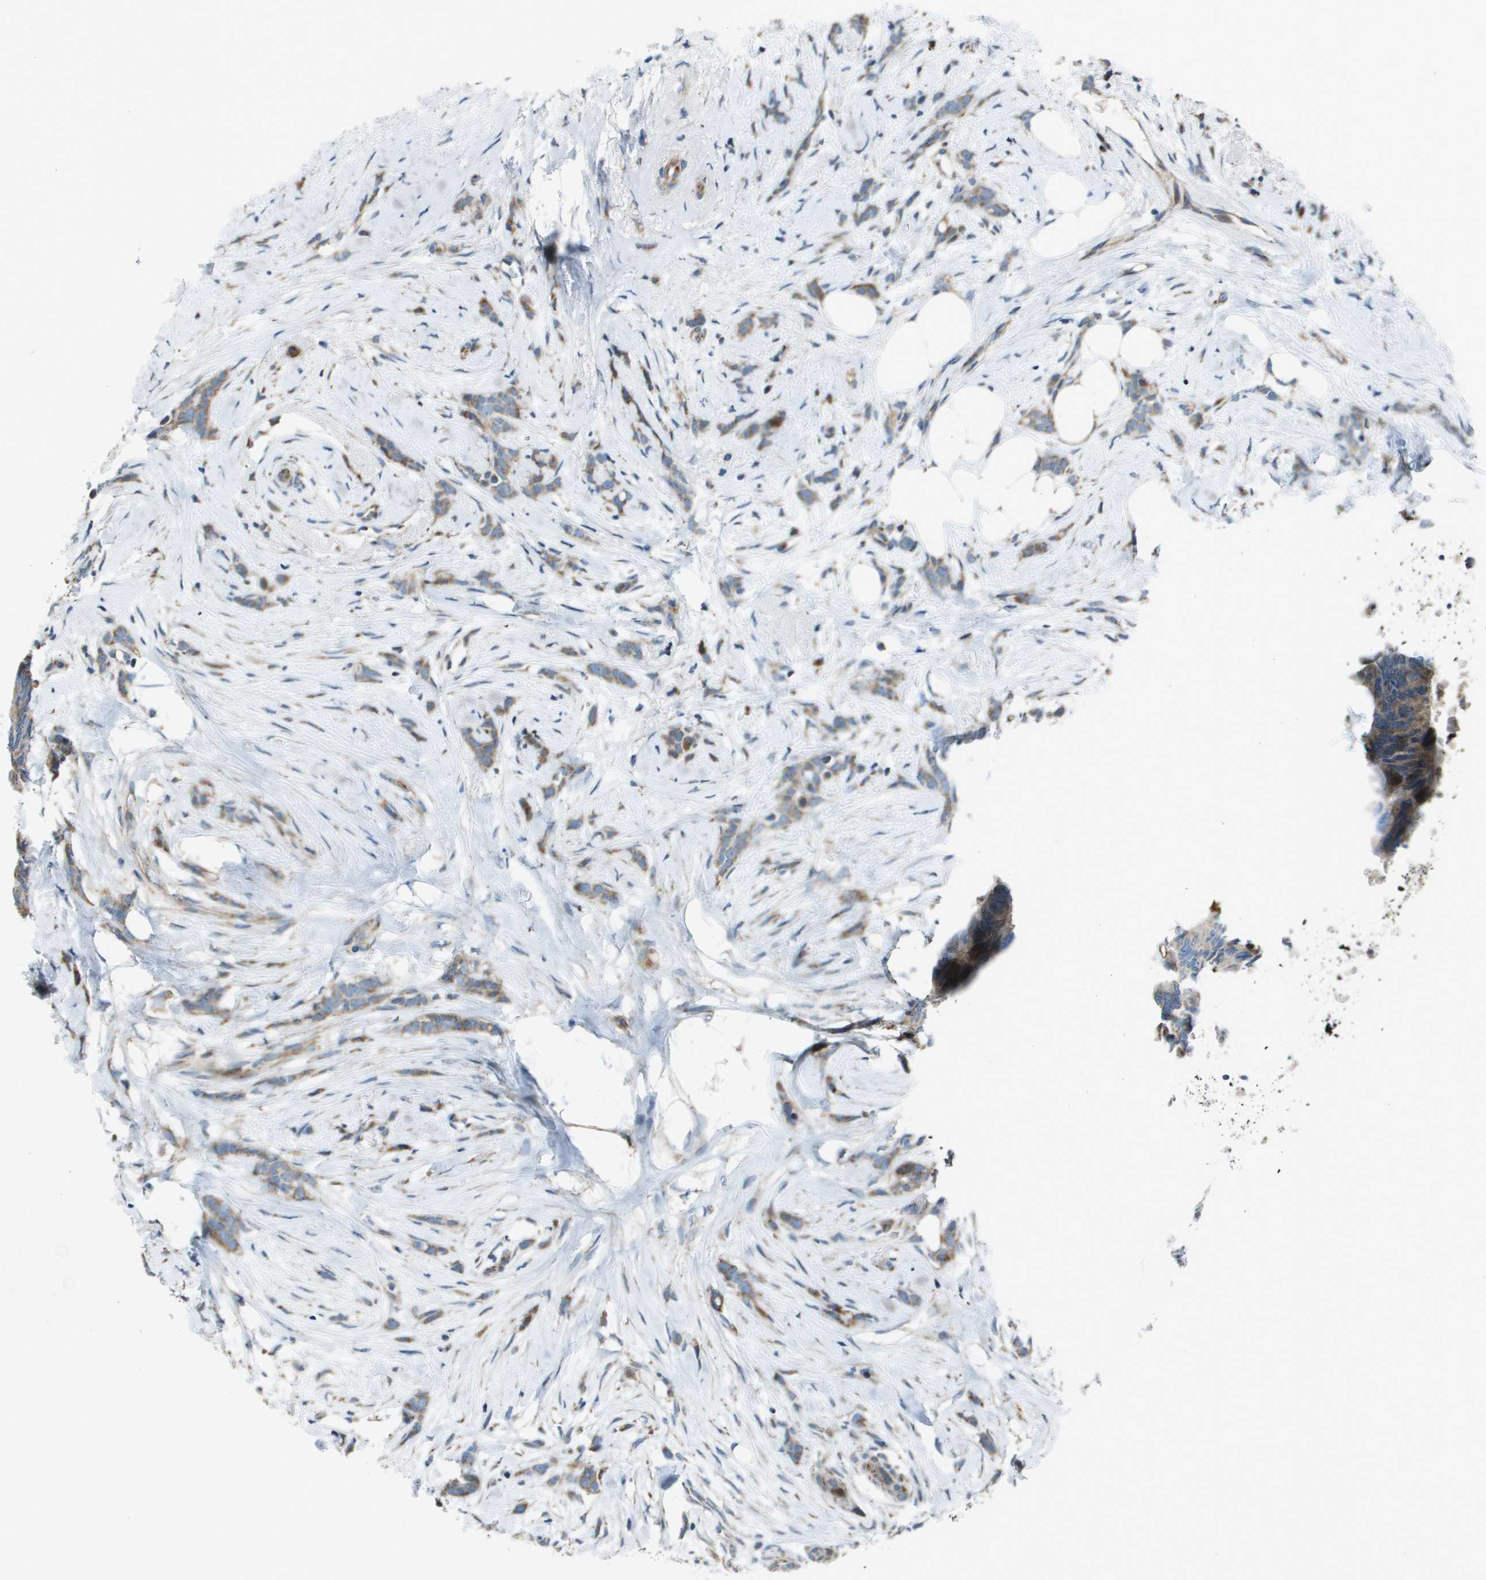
{"staining": {"intensity": "weak", "quantity": ">75%", "location": "cytoplasmic/membranous"}, "tissue": "breast cancer", "cell_type": "Tumor cells", "image_type": "cancer", "snomed": [{"axis": "morphology", "description": "Lobular carcinoma, in situ"}, {"axis": "morphology", "description": "Lobular carcinoma"}, {"axis": "topography", "description": "Breast"}], "caption": "This image shows immunohistochemistry (IHC) staining of breast lobular carcinoma in situ, with low weak cytoplasmic/membranous positivity in about >75% of tumor cells.", "gene": "MGAT3", "patient": {"sex": "female", "age": 41}}